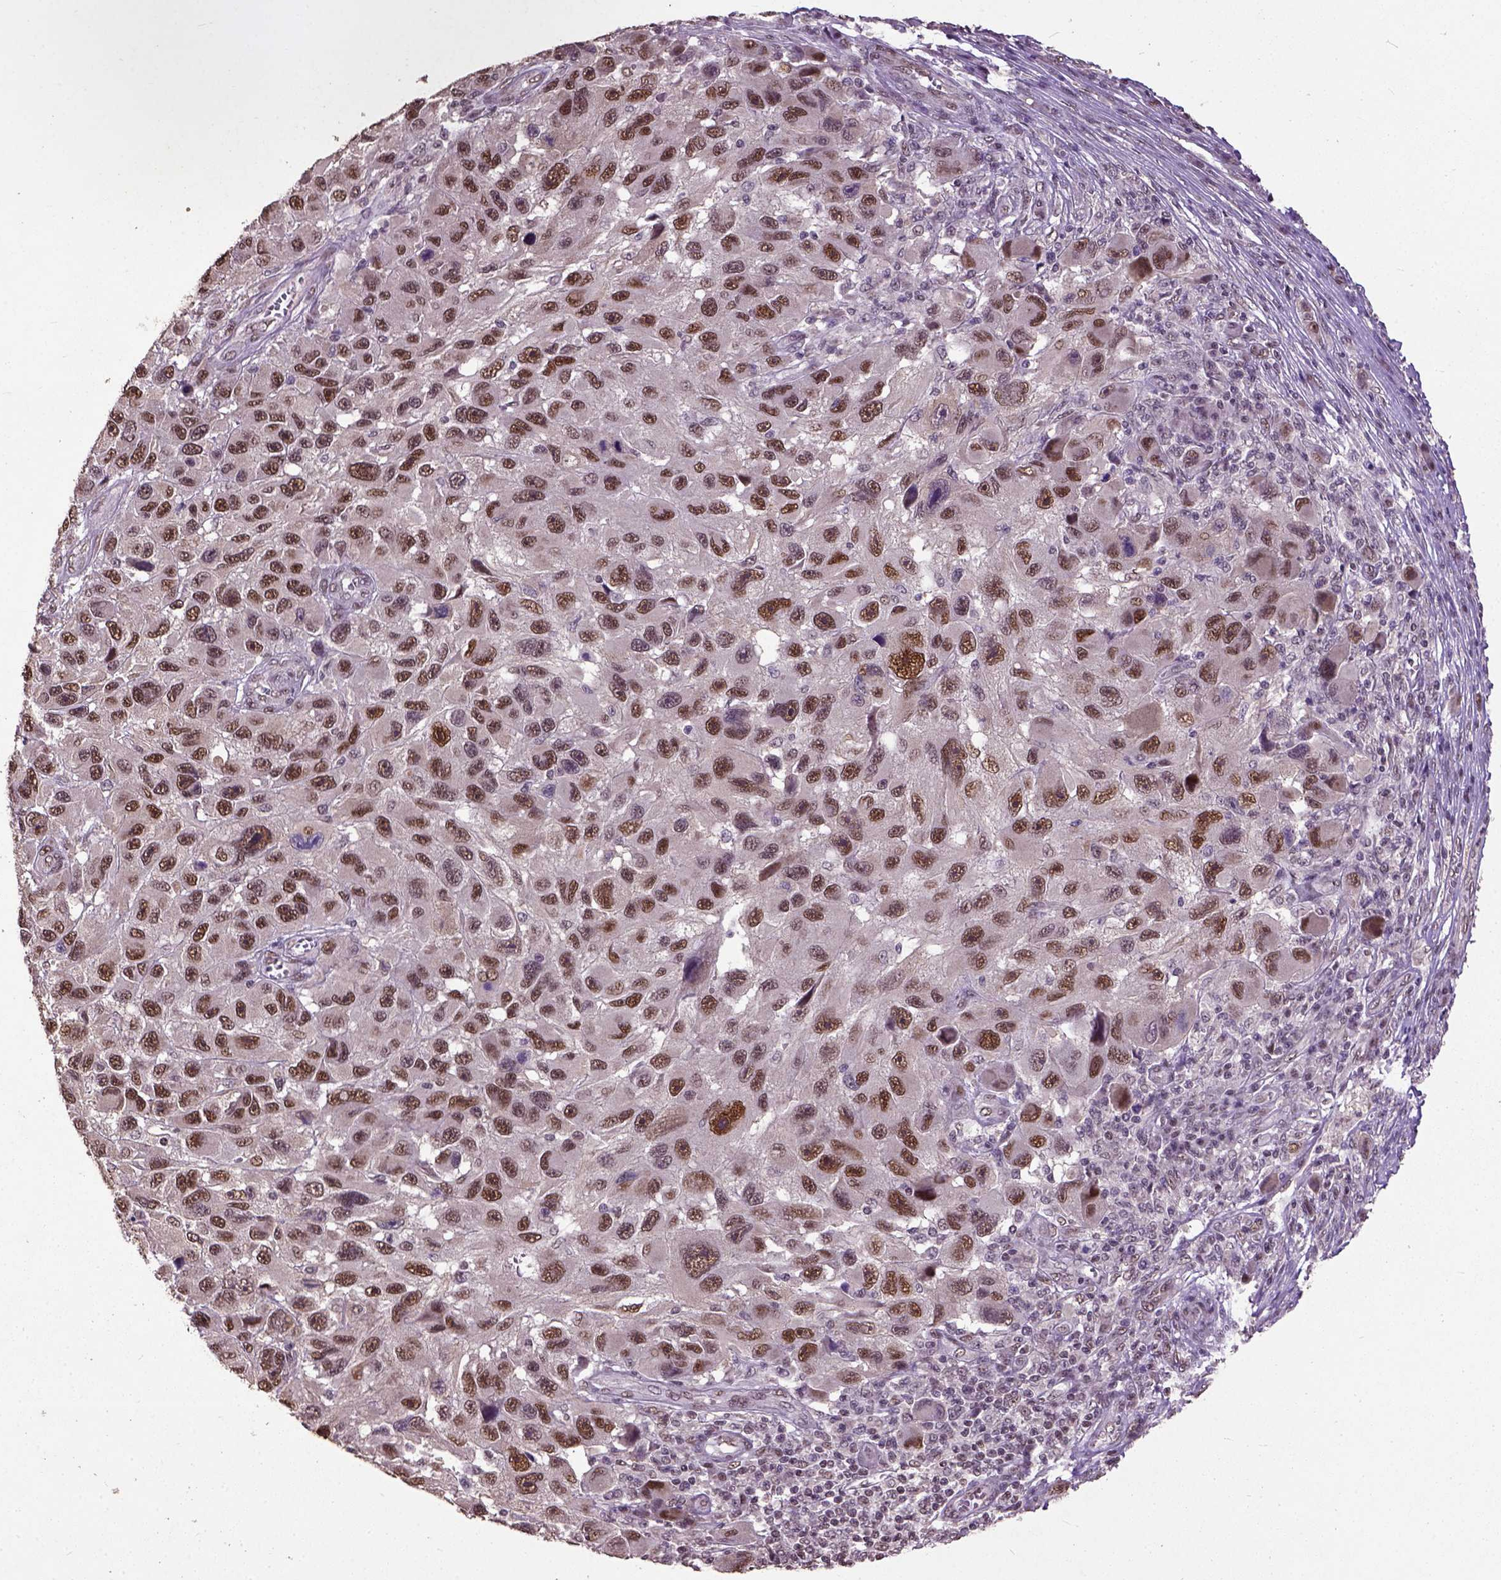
{"staining": {"intensity": "moderate", "quantity": ">75%", "location": "nuclear"}, "tissue": "melanoma", "cell_type": "Tumor cells", "image_type": "cancer", "snomed": [{"axis": "morphology", "description": "Malignant melanoma, NOS"}, {"axis": "topography", "description": "Skin"}], "caption": "IHC (DAB (3,3'-diaminobenzidine)) staining of human melanoma exhibits moderate nuclear protein expression in approximately >75% of tumor cells. (IHC, brightfield microscopy, high magnification).", "gene": "UBA3", "patient": {"sex": "male", "age": 53}}